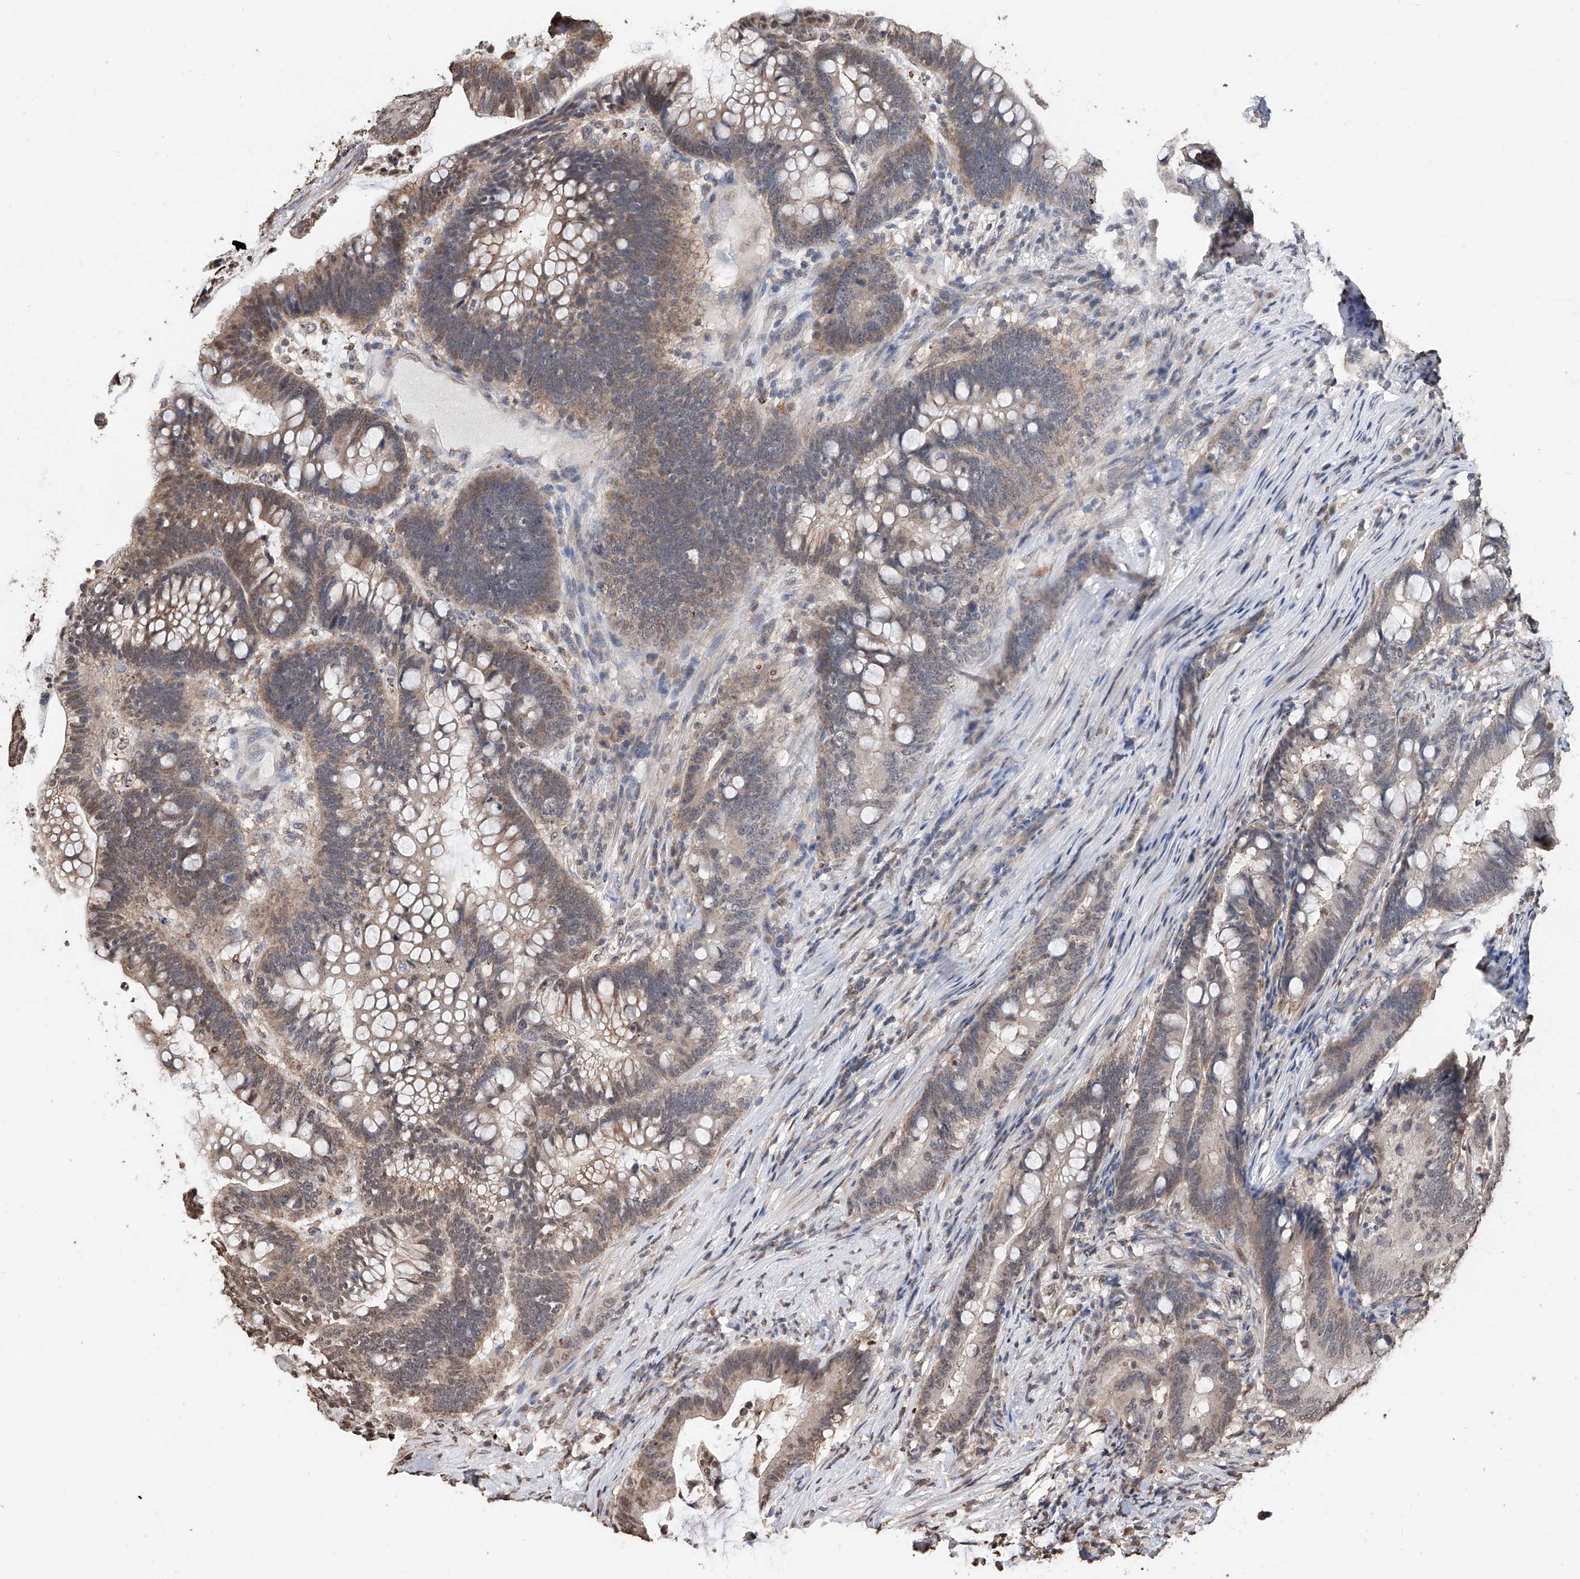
{"staining": {"intensity": "weak", "quantity": "25%-75%", "location": "cytoplasmic/membranous"}, "tissue": "colorectal cancer", "cell_type": "Tumor cells", "image_type": "cancer", "snomed": [{"axis": "morphology", "description": "Adenocarcinoma, NOS"}, {"axis": "topography", "description": "Colon"}], "caption": "Colorectal cancer was stained to show a protein in brown. There is low levels of weak cytoplasmic/membranous positivity in about 25%-75% of tumor cells. Immunohistochemistry stains the protein of interest in brown and the nuclei are stained blue.", "gene": "RP9", "patient": {"sex": "female", "age": 66}}